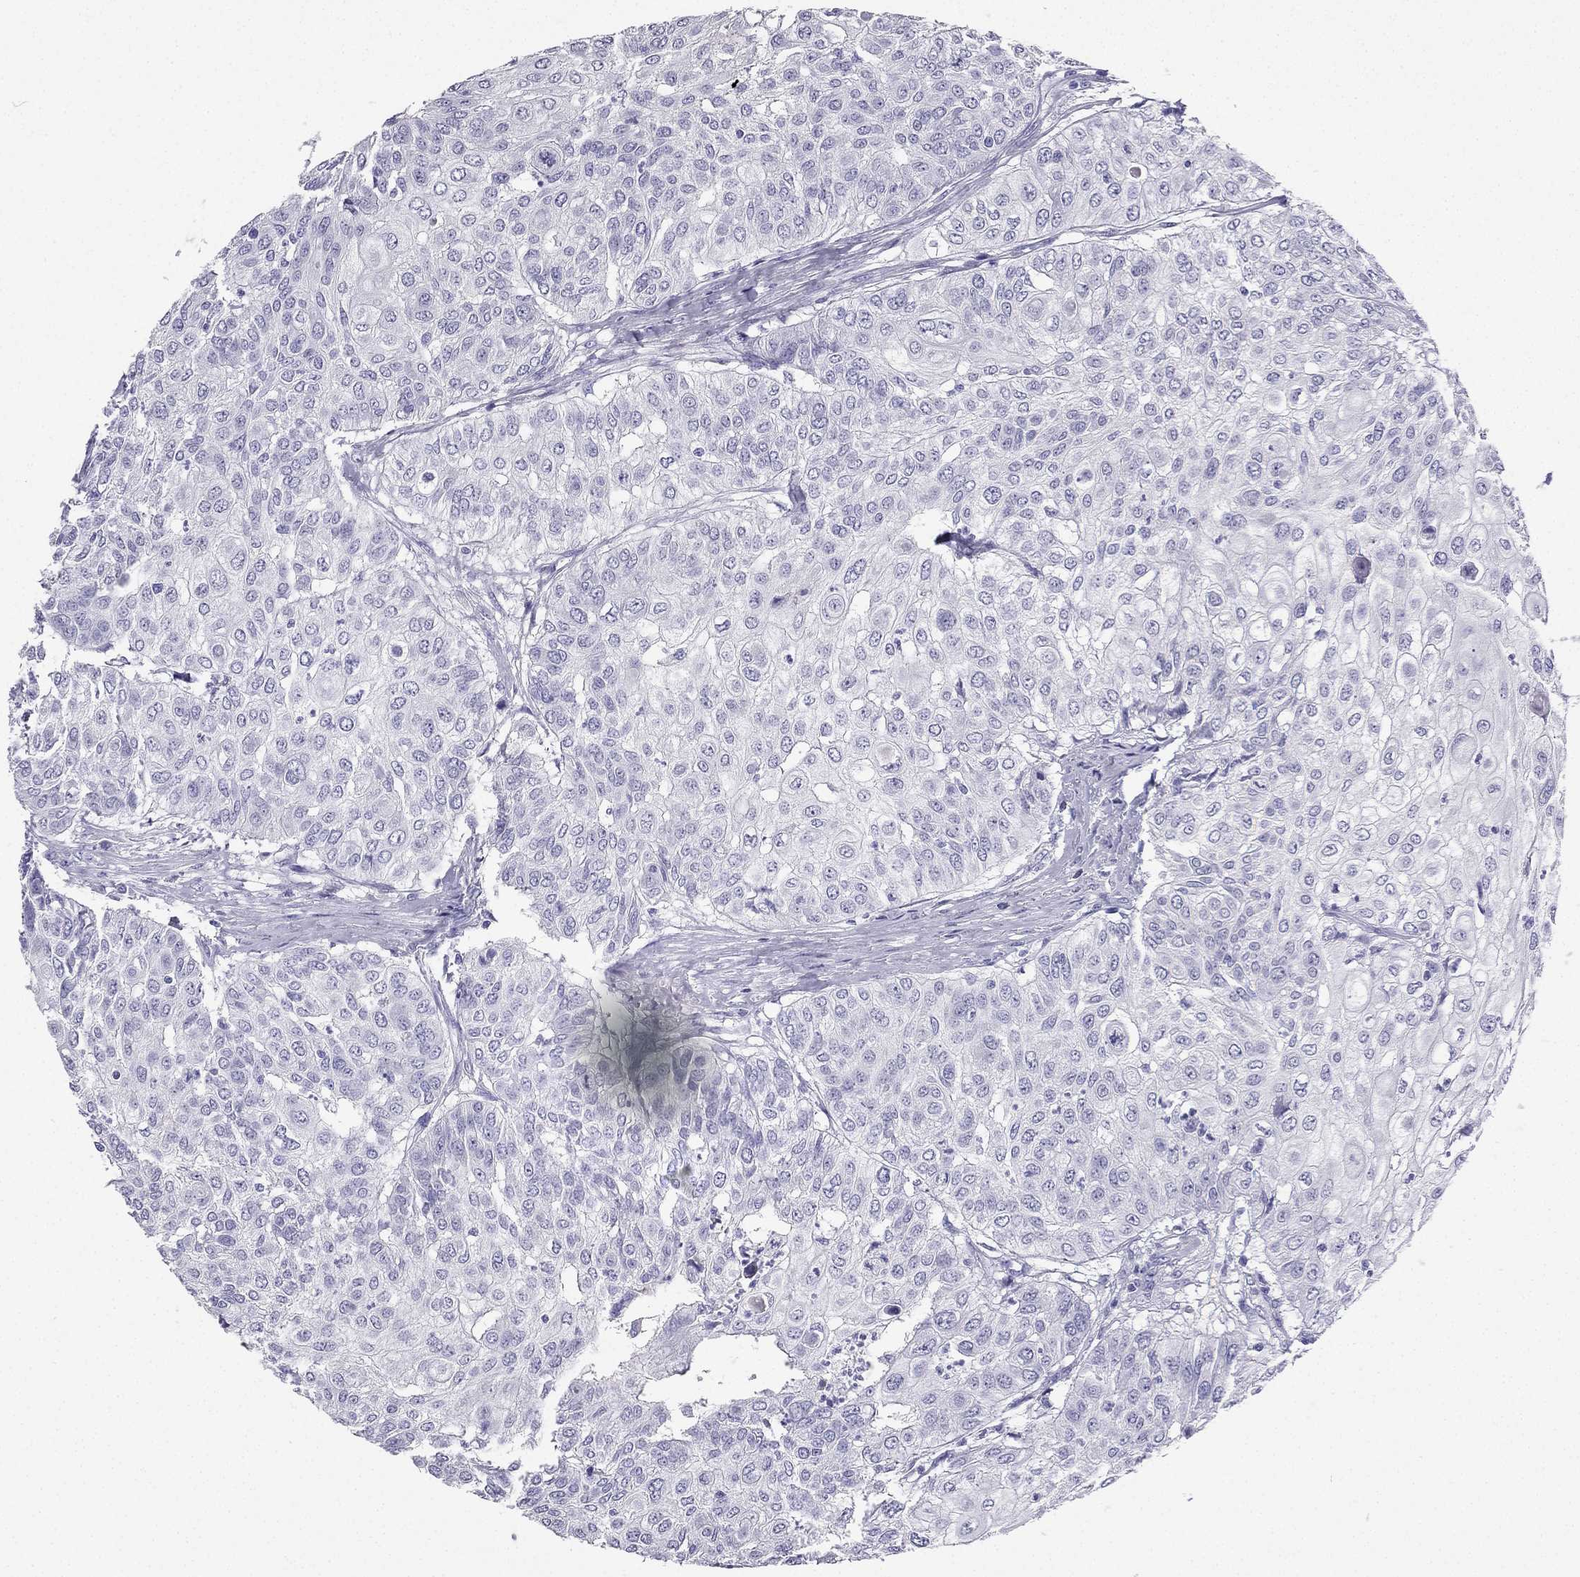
{"staining": {"intensity": "negative", "quantity": "none", "location": "none"}, "tissue": "urothelial cancer", "cell_type": "Tumor cells", "image_type": "cancer", "snomed": [{"axis": "morphology", "description": "Urothelial carcinoma, High grade"}, {"axis": "topography", "description": "Urinary bladder"}], "caption": "Human urothelial cancer stained for a protein using IHC reveals no staining in tumor cells.", "gene": "SLC18A2", "patient": {"sex": "female", "age": 79}}